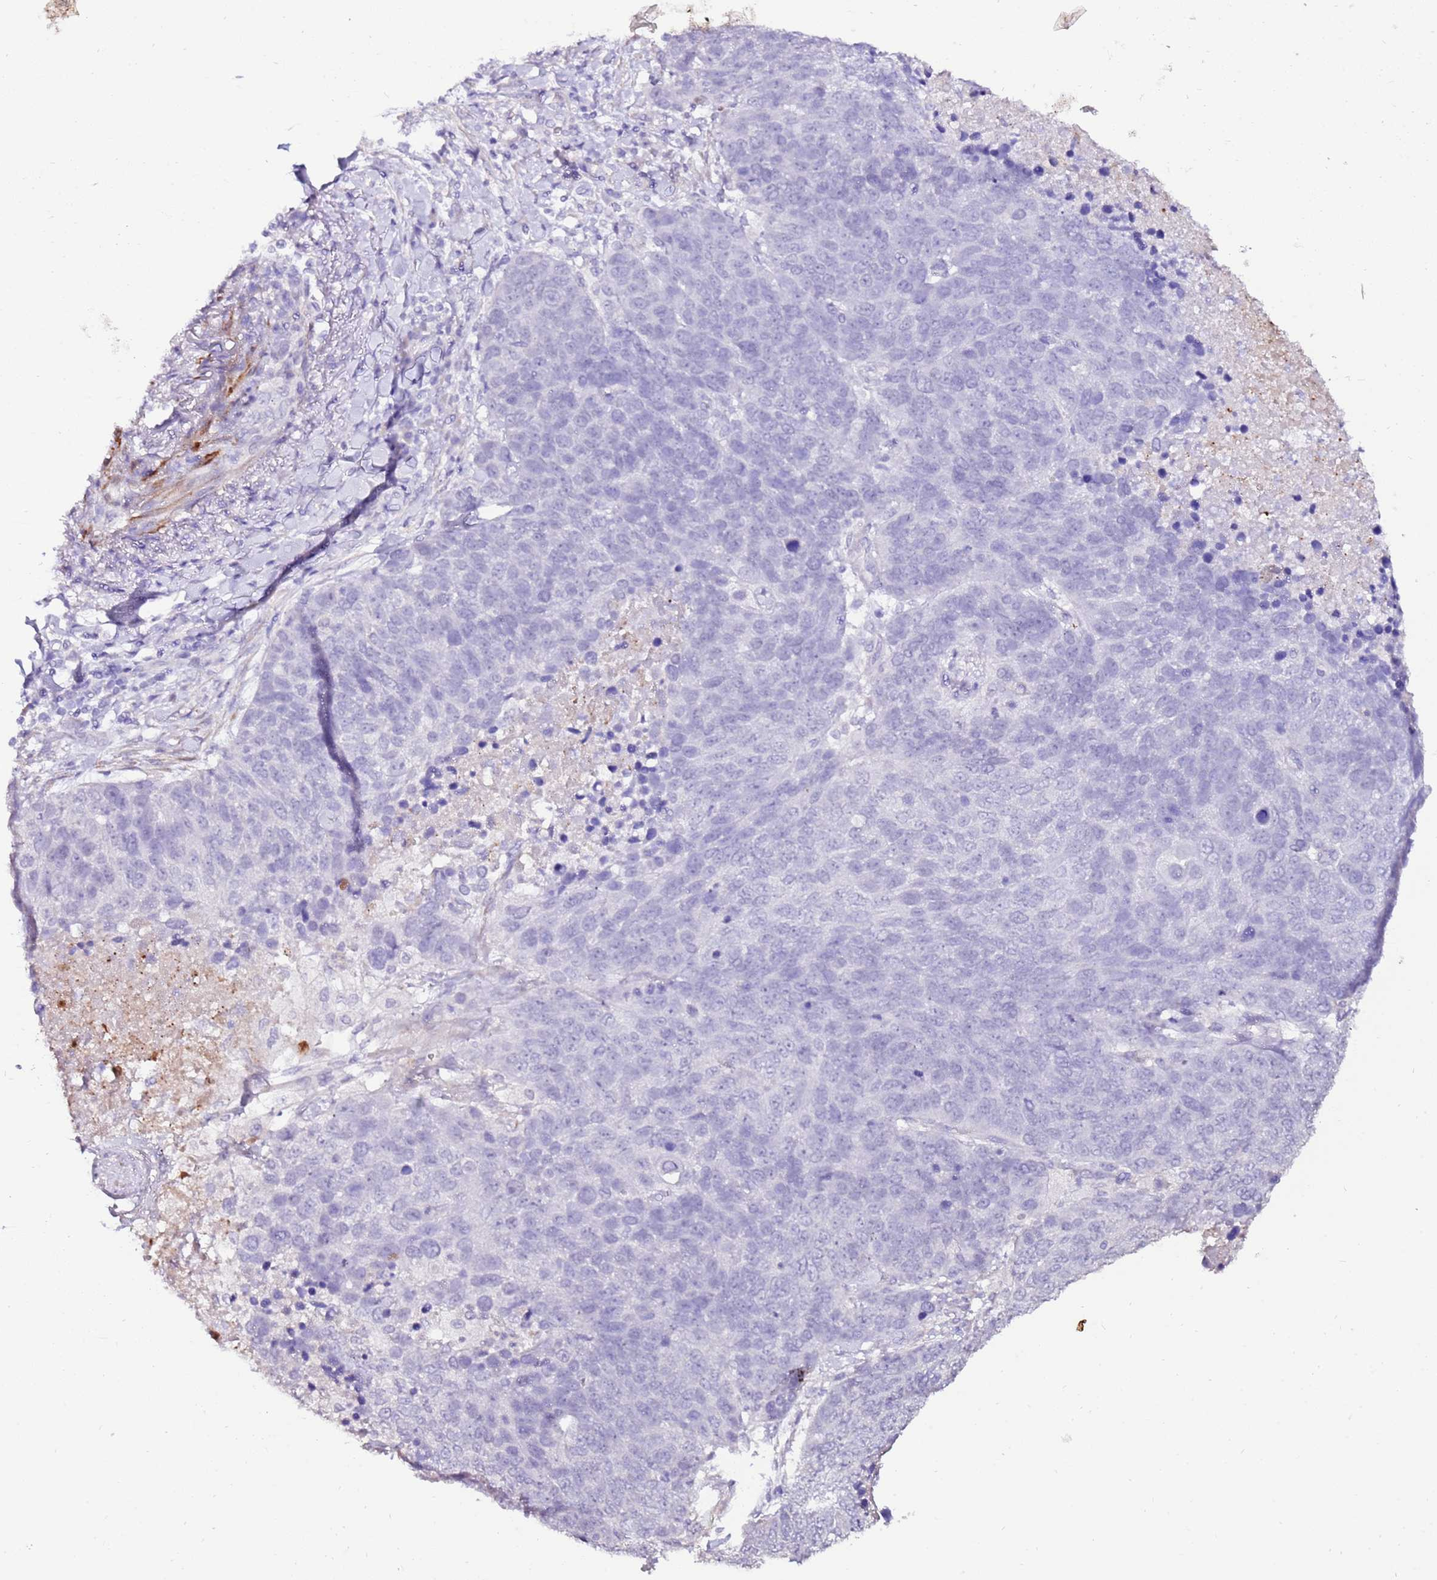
{"staining": {"intensity": "negative", "quantity": "none", "location": "none"}, "tissue": "lung cancer", "cell_type": "Tumor cells", "image_type": "cancer", "snomed": [{"axis": "morphology", "description": "Normal tissue, NOS"}, {"axis": "morphology", "description": "Squamous cell carcinoma, NOS"}, {"axis": "topography", "description": "Lymph node"}, {"axis": "topography", "description": "Lung"}], "caption": "An image of human lung squamous cell carcinoma is negative for staining in tumor cells.", "gene": "ART5", "patient": {"sex": "male", "age": 66}}